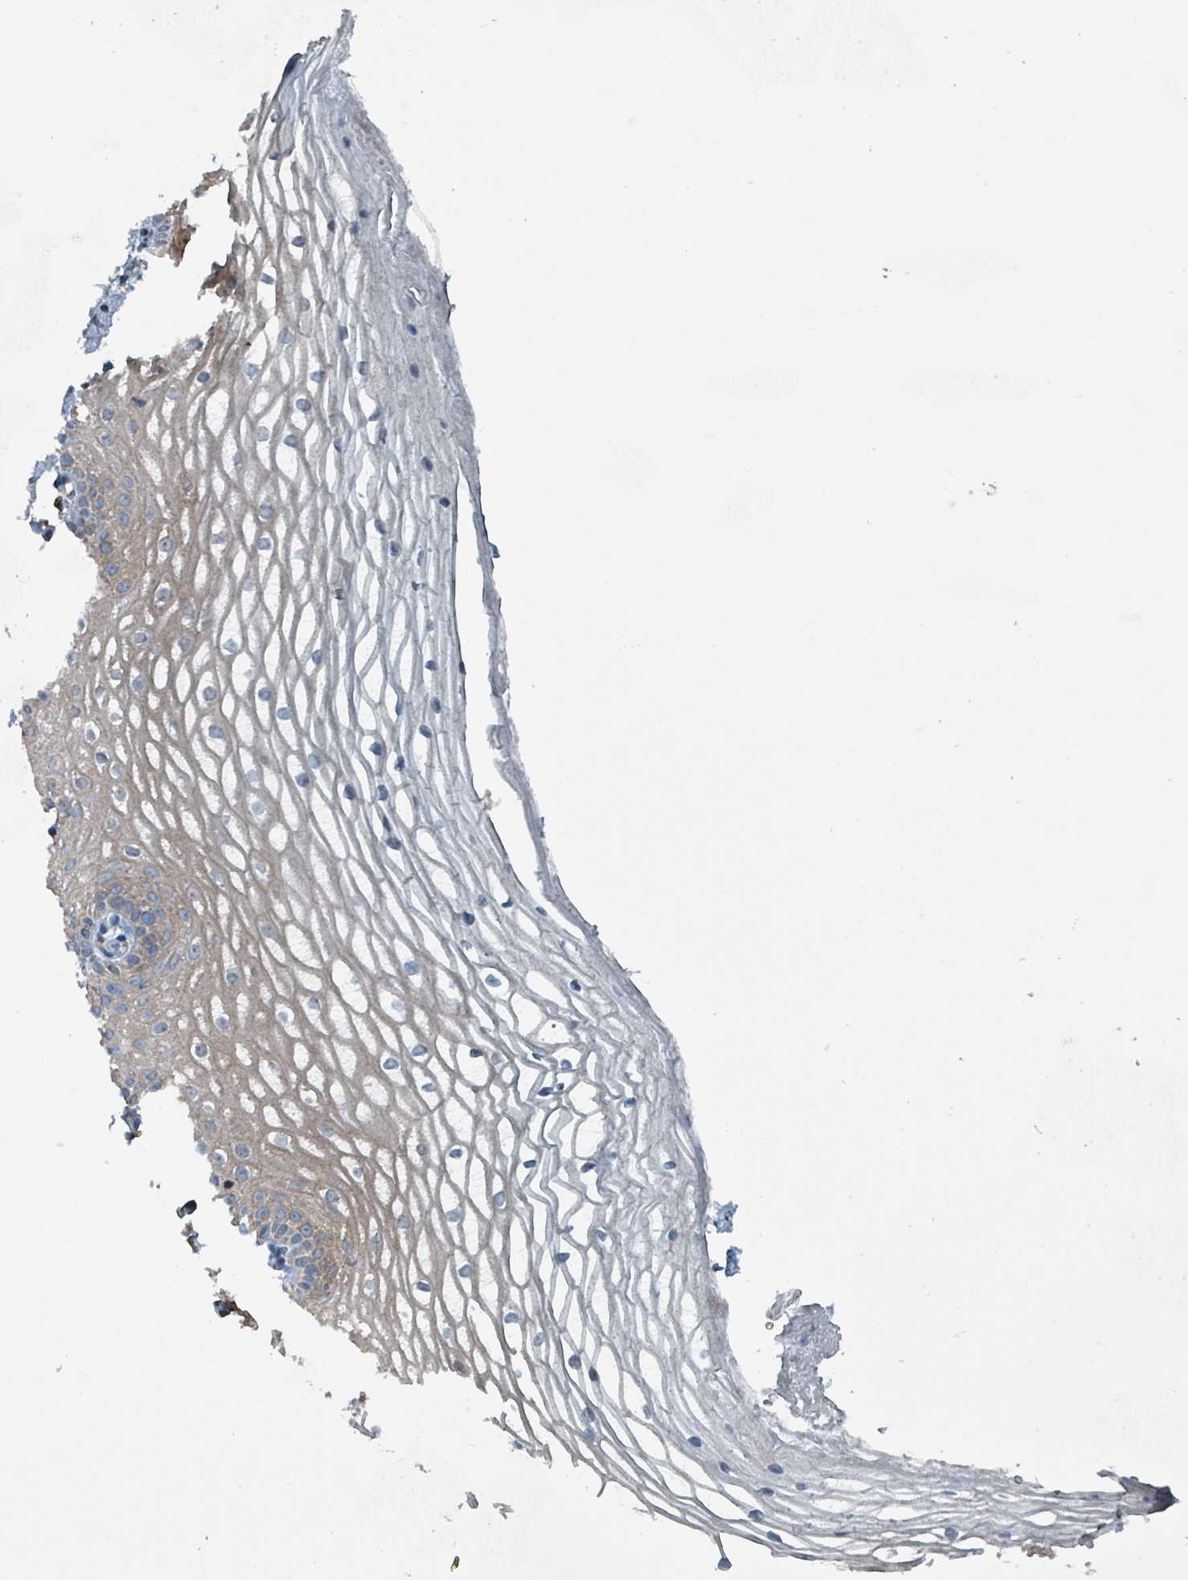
{"staining": {"intensity": "weak", "quantity": "25%-75%", "location": "cytoplasmic/membranous"}, "tissue": "vagina", "cell_type": "Squamous epithelial cells", "image_type": "normal", "snomed": [{"axis": "morphology", "description": "Normal tissue, NOS"}, {"axis": "topography", "description": "Vagina"}], "caption": "Immunohistochemistry histopathology image of normal vagina stained for a protein (brown), which shows low levels of weak cytoplasmic/membranous staining in about 25%-75% of squamous epithelial cells.", "gene": "ABHD18", "patient": {"sex": "female", "age": 56}}